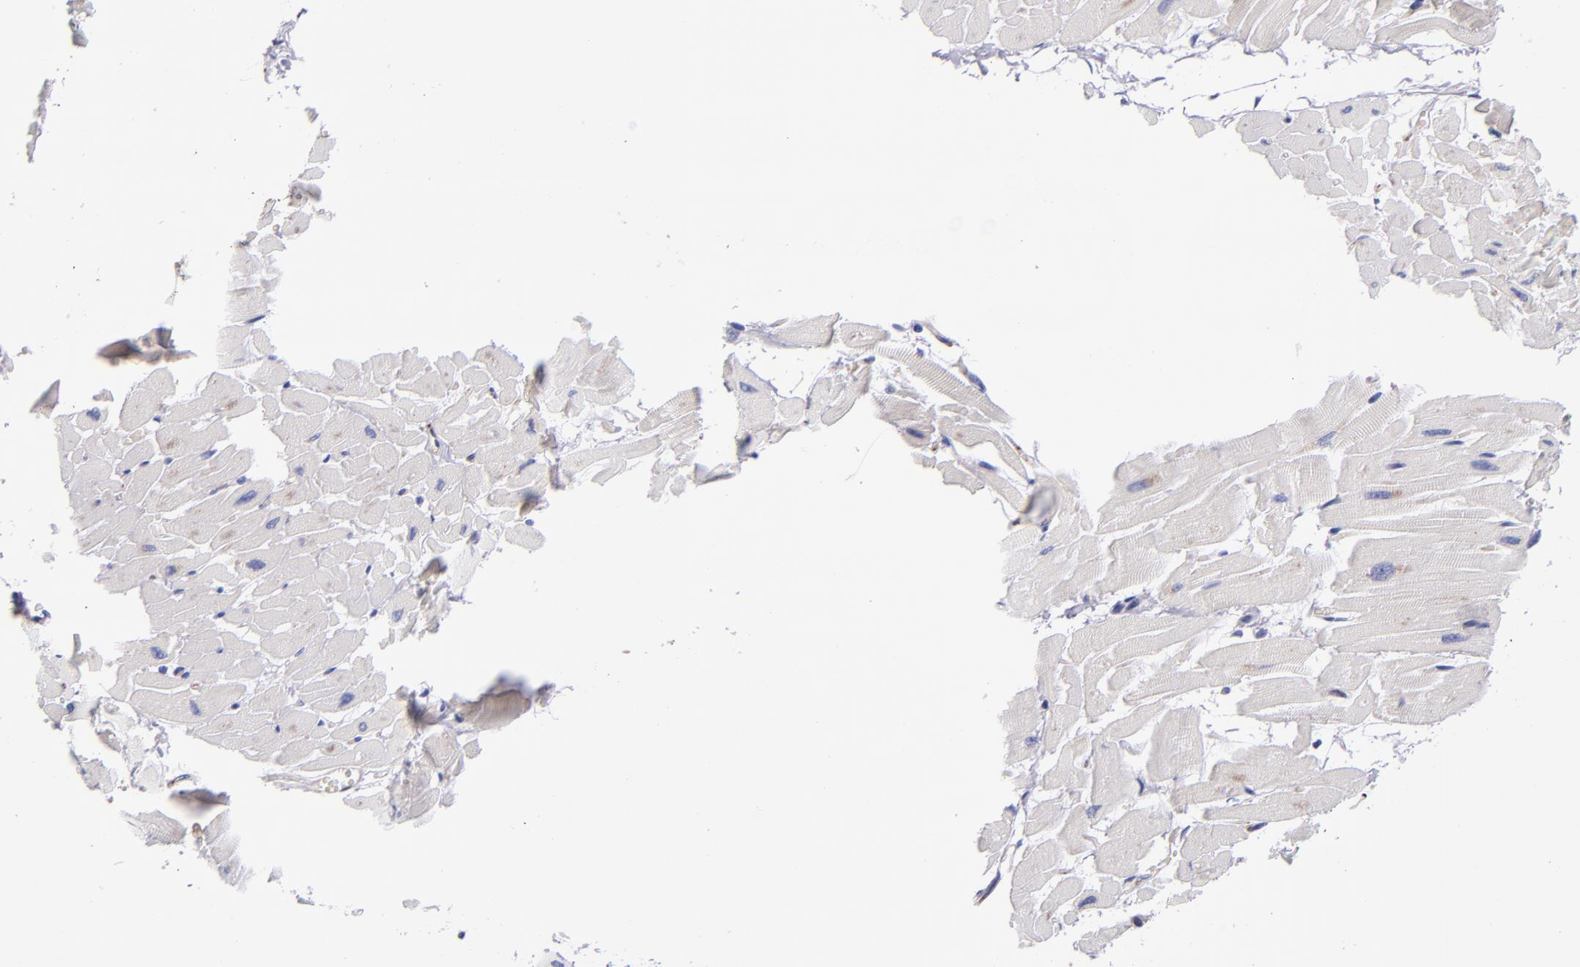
{"staining": {"intensity": "negative", "quantity": "none", "location": "none"}, "tissue": "heart muscle", "cell_type": "Cardiomyocytes", "image_type": "normal", "snomed": [{"axis": "morphology", "description": "Normal tissue, NOS"}, {"axis": "topography", "description": "Heart"}], "caption": "IHC image of normal heart muscle: human heart muscle stained with DAB exhibits no significant protein staining in cardiomyocytes. (DAB immunohistochemistry with hematoxylin counter stain).", "gene": "NOS3", "patient": {"sex": "female", "age": 19}}